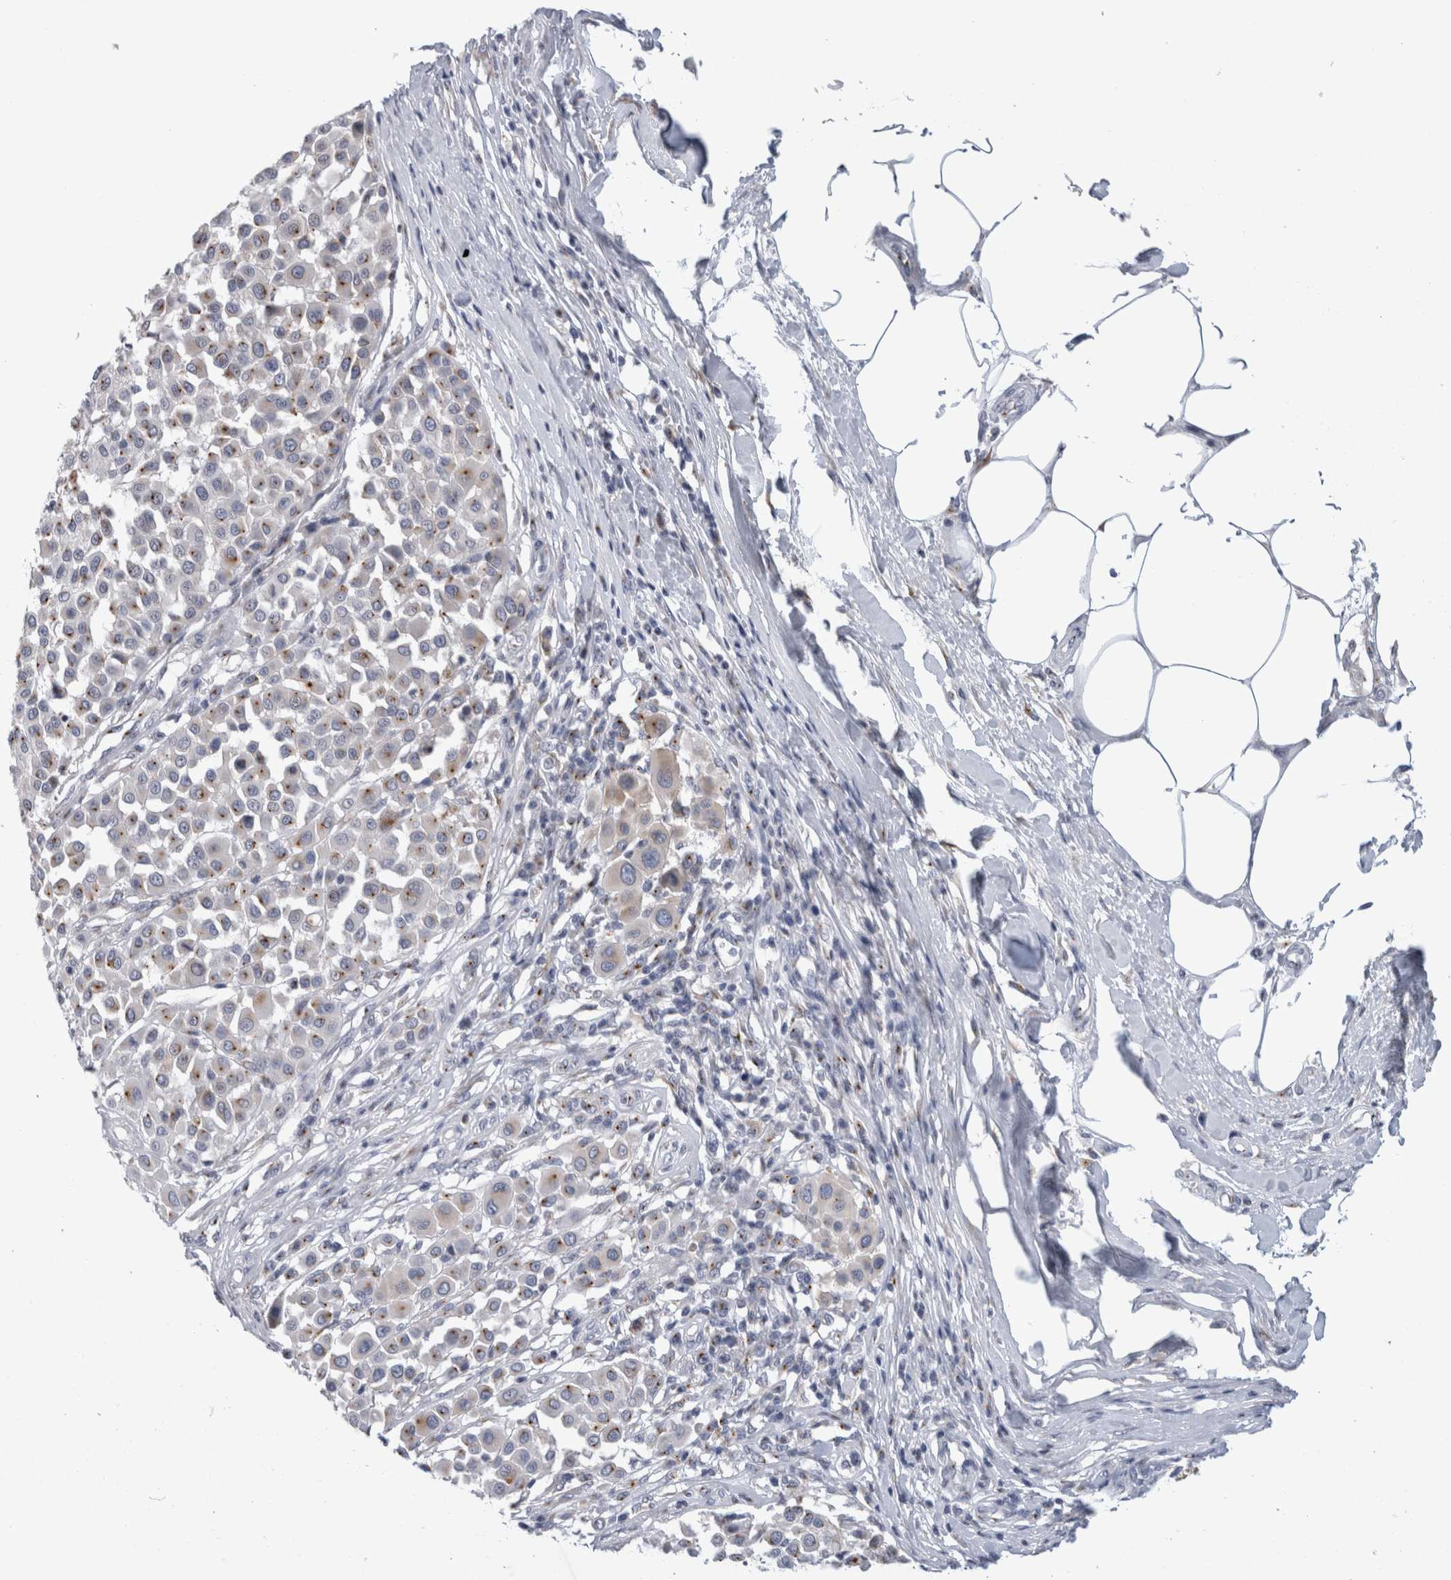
{"staining": {"intensity": "weak", "quantity": "25%-75%", "location": "cytoplasmic/membranous"}, "tissue": "melanoma", "cell_type": "Tumor cells", "image_type": "cancer", "snomed": [{"axis": "morphology", "description": "Malignant melanoma, Metastatic site"}, {"axis": "topography", "description": "Soft tissue"}], "caption": "Melanoma stained with a protein marker shows weak staining in tumor cells.", "gene": "AKAP9", "patient": {"sex": "male", "age": 41}}